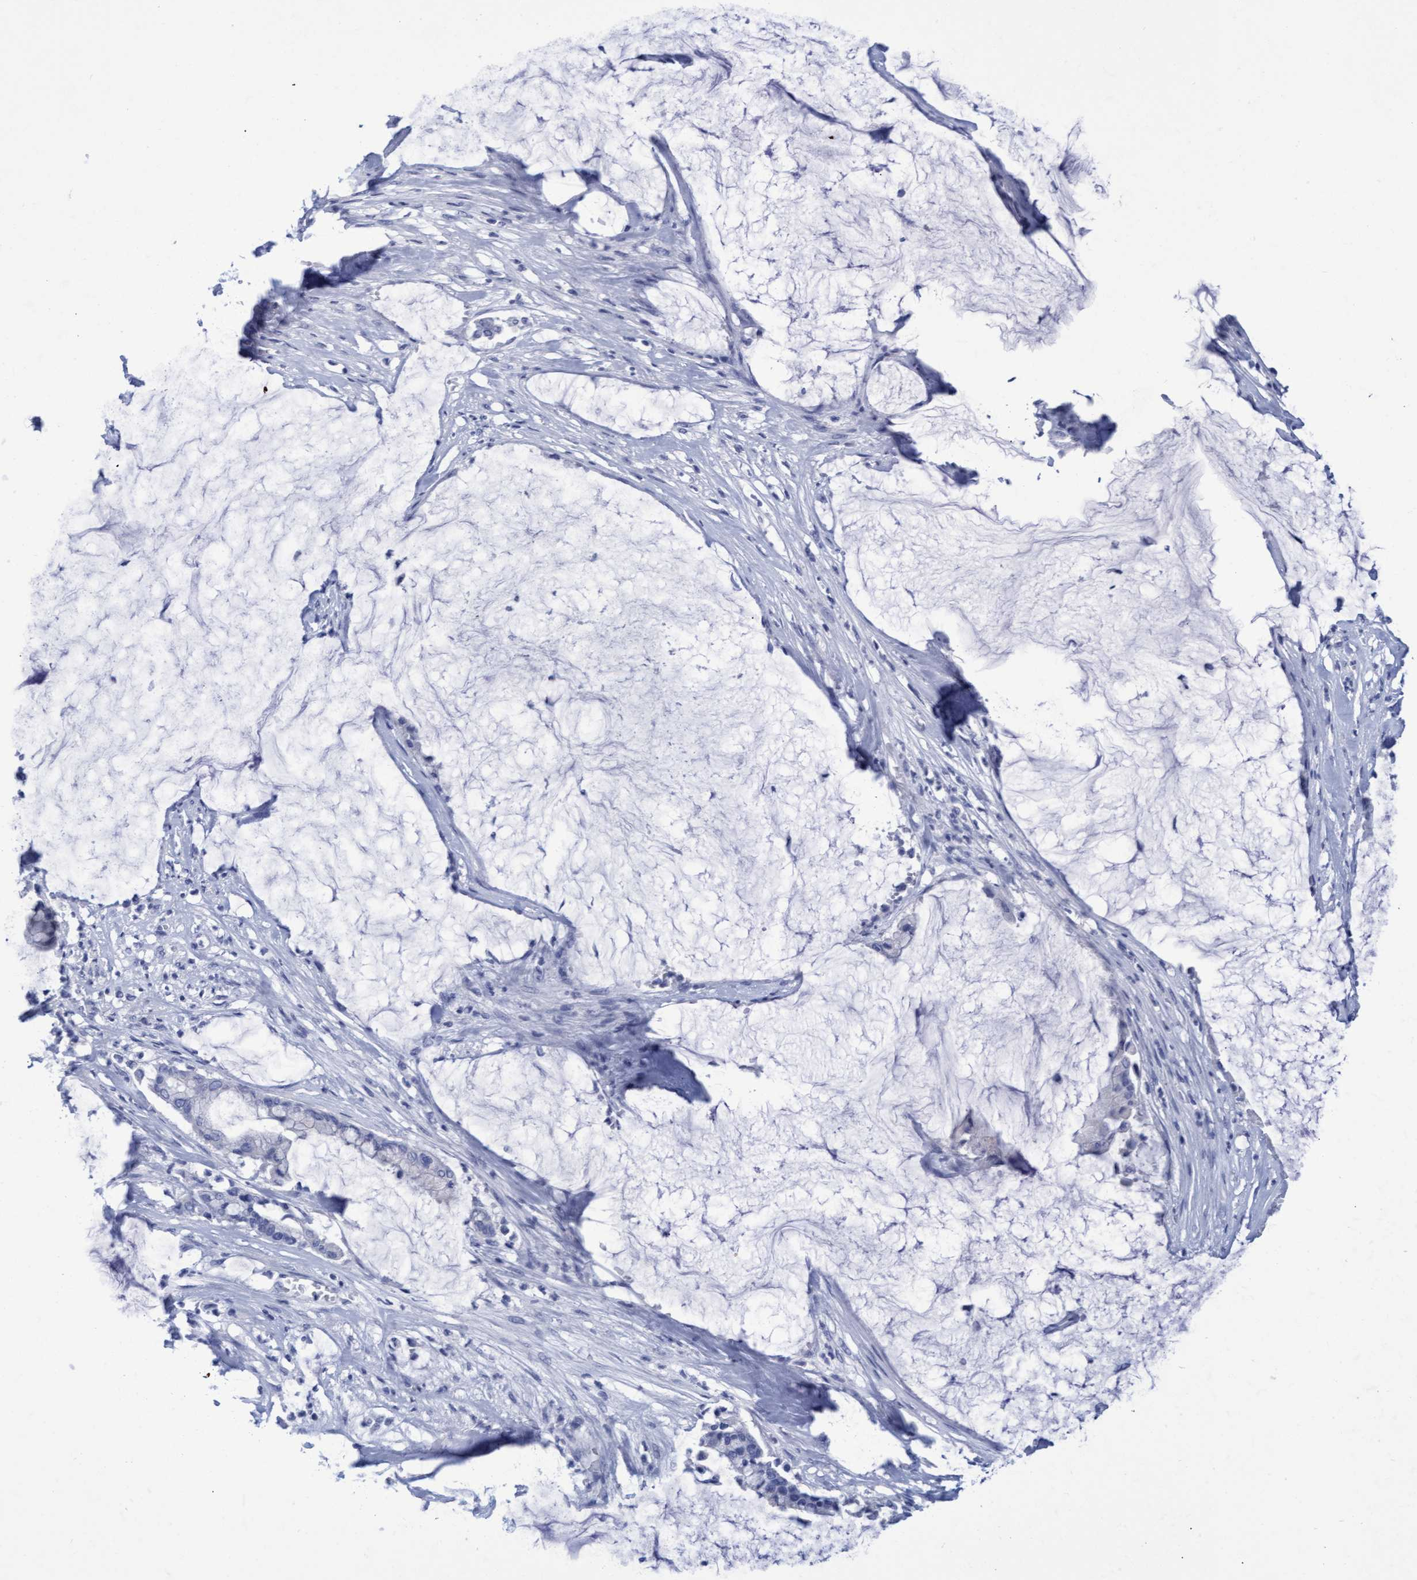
{"staining": {"intensity": "negative", "quantity": "none", "location": "none"}, "tissue": "pancreatic cancer", "cell_type": "Tumor cells", "image_type": "cancer", "snomed": [{"axis": "morphology", "description": "Adenocarcinoma, NOS"}, {"axis": "topography", "description": "Pancreas"}], "caption": "IHC of human pancreatic cancer (adenocarcinoma) exhibits no expression in tumor cells.", "gene": "INSL6", "patient": {"sex": "male", "age": 41}}